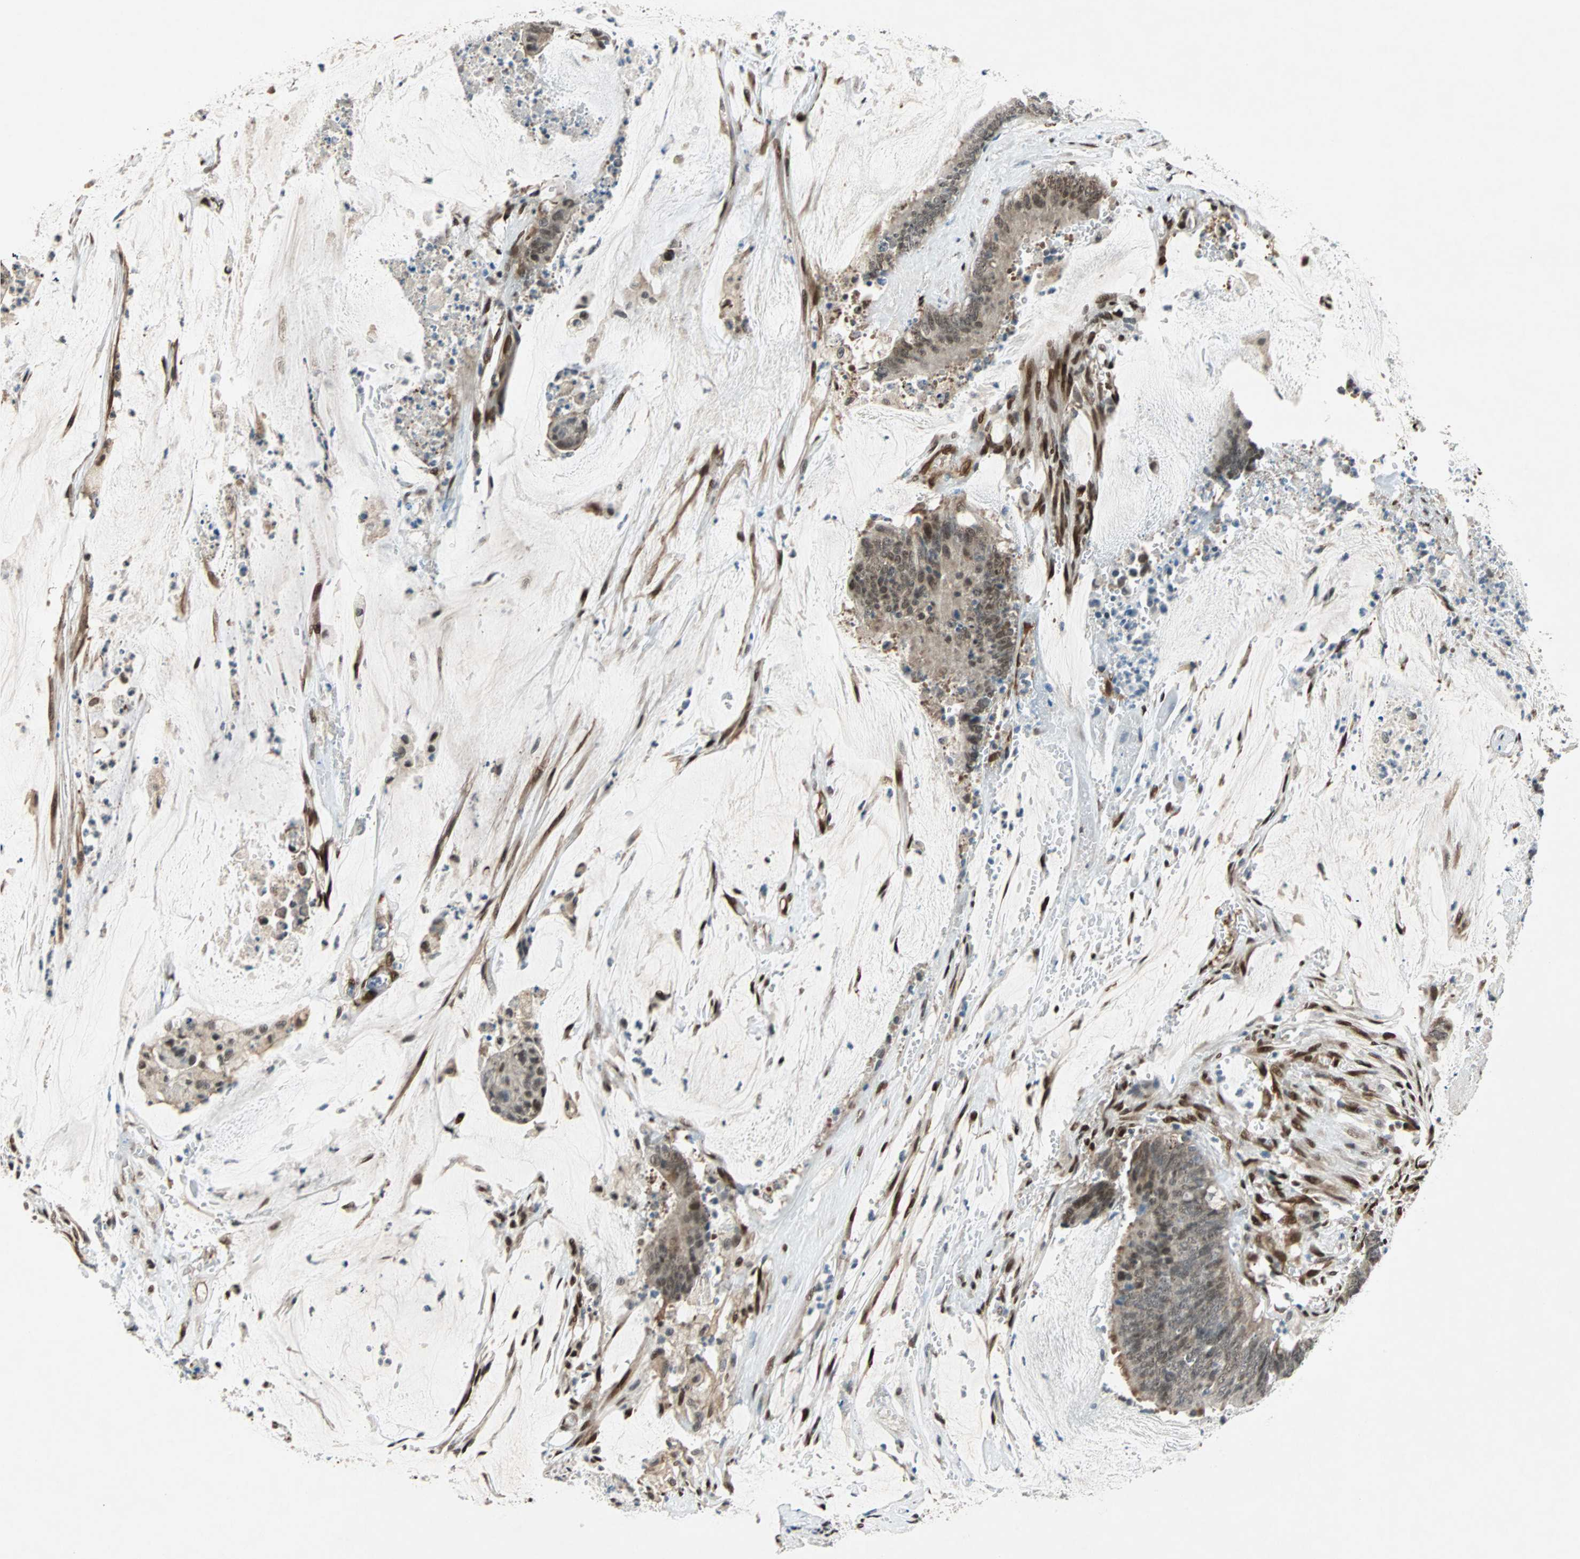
{"staining": {"intensity": "weak", "quantity": ">75%", "location": "cytoplasmic/membranous,nuclear"}, "tissue": "colorectal cancer", "cell_type": "Tumor cells", "image_type": "cancer", "snomed": [{"axis": "morphology", "description": "Adenocarcinoma, NOS"}, {"axis": "topography", "description": "Rectum"}], "caption": "Weak cytoplasmic/membranous and nuclear positivity is seen in approximately >75% of tumor cells in colorectal cancer (adenocarcinoma).", "gene": "WWTR1", "patient": {"sex": "female", "age": 66}}